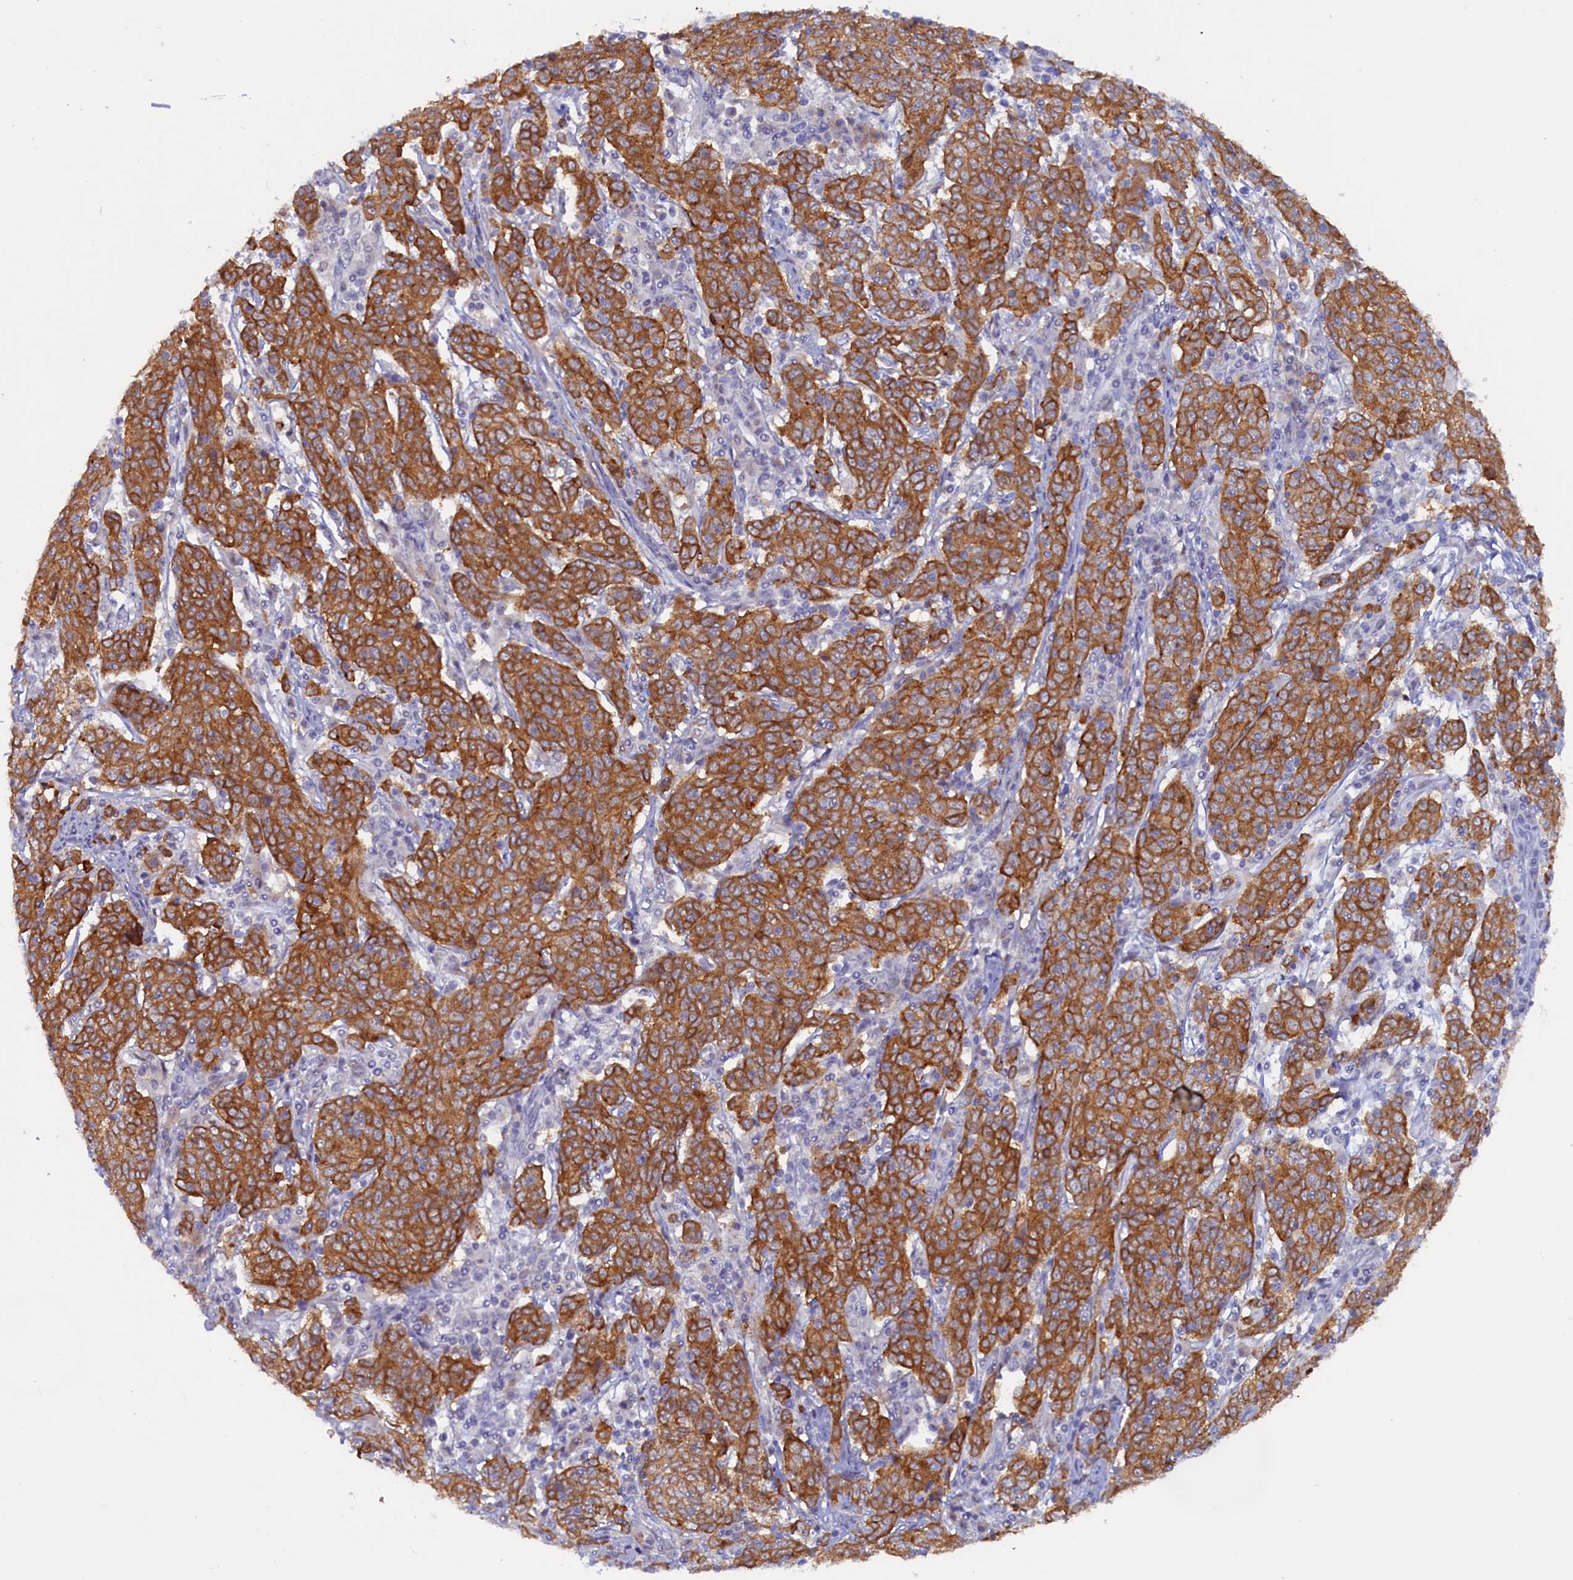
{"staining": {"intensity": "moderate", "quantity": ">75%", "location": "cytoplasmic/membranous"}, "tissue": "cervical cancer", "cell_type": "Tumor cells", "image_type": "cancer", "snomed": [{"axis": "morphology", "description": "Squamous cell carcinoma, NOS"}, {"axis": "topography", "description": "Cervix"}], "caption": "Tumor cells reveal medium levels of moderate cytoplasmic/membranous positivity in approximately >75% of cells in squamous cell carcinoma (cervical). The staining is performed using DAB (3,3'-diaminobenzidine) brown chromogen to label protein expression. The nuclei are counter-stained blue using hematoxylin.", "gene": "PACSIN3", "patient": {"sex": "female", "age": 67}}